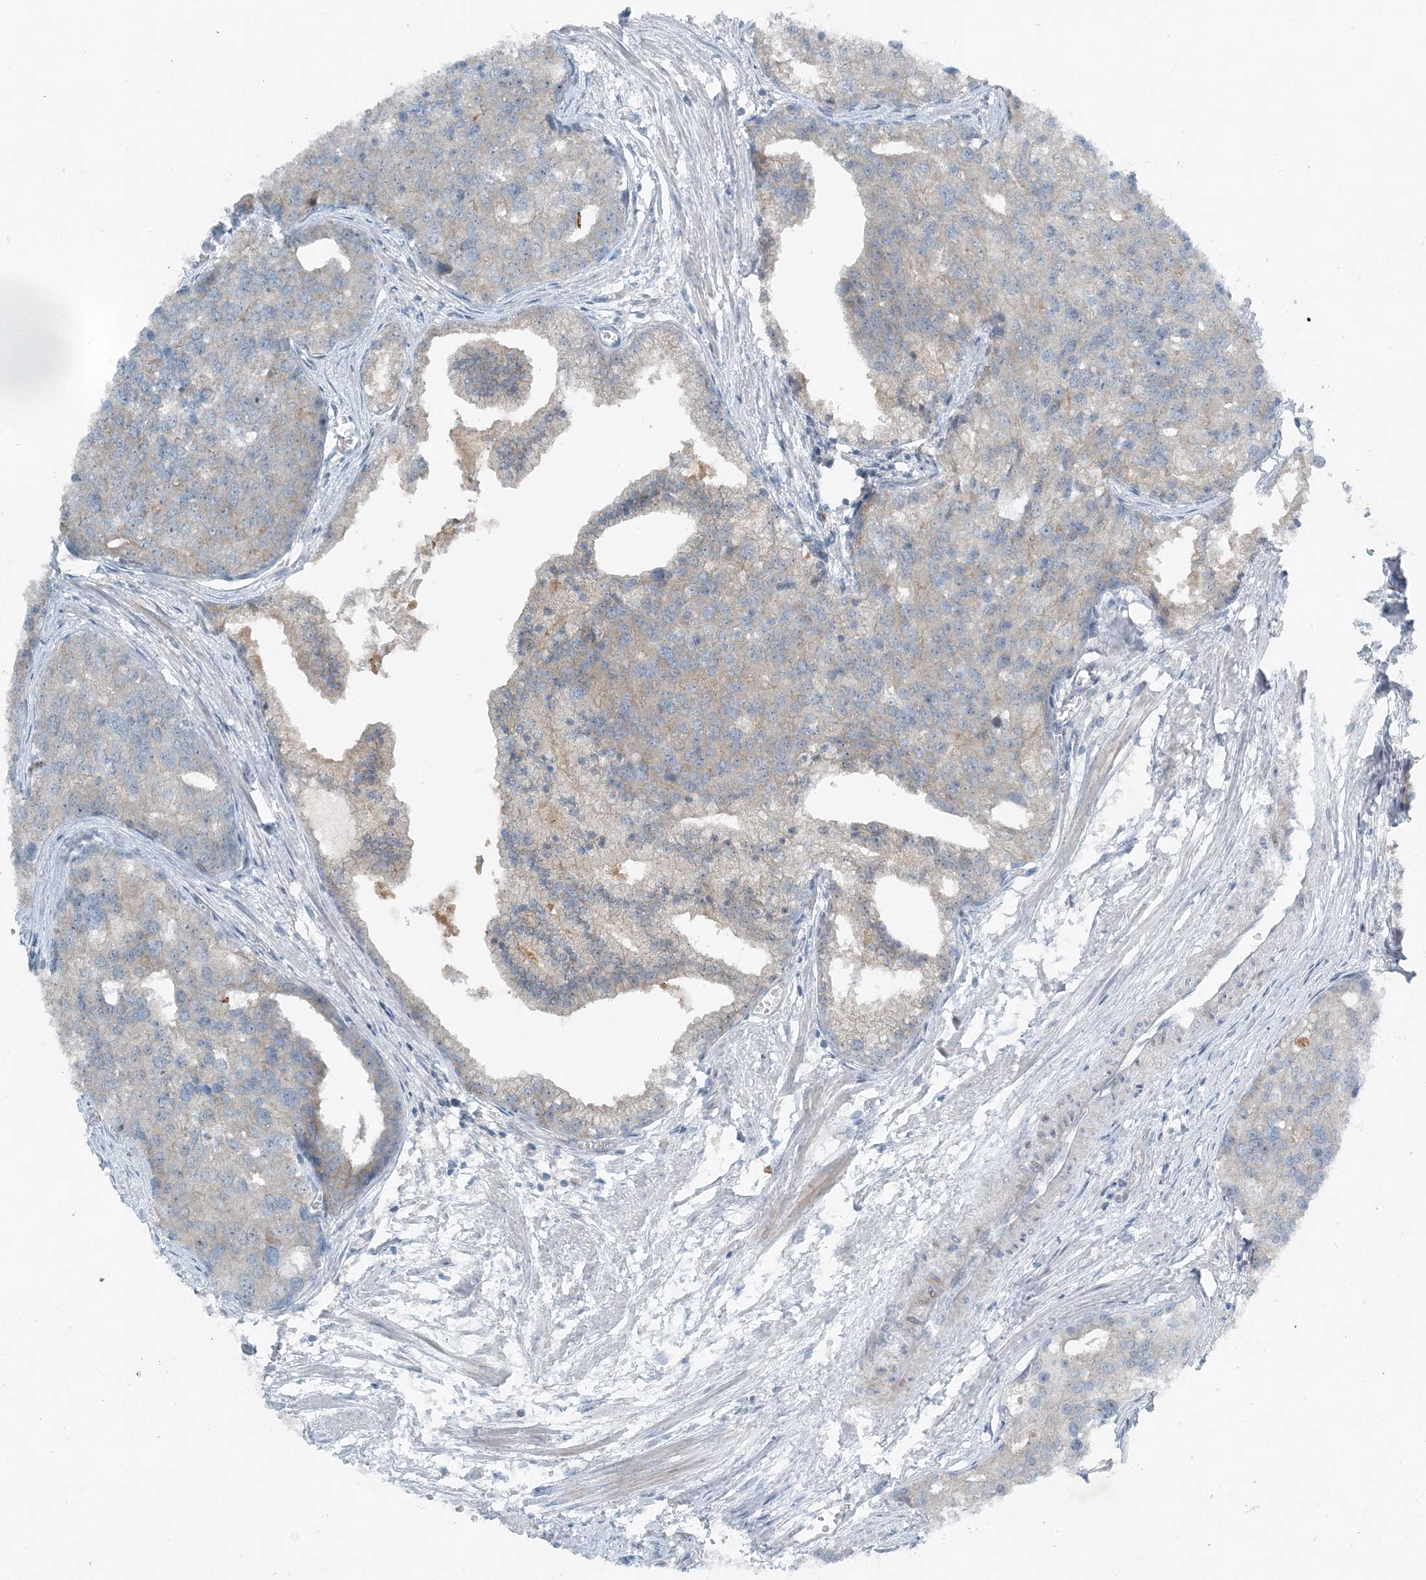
{"staining": {"intensity": "weak", "quantity": "25%-75%", "location": "cytoplasmic/membranous"}, "tissue": "prostate cancer", "cell_type": "Tumor cells", "image_type": "cancer", "snomed": [{"axis": "morphology", "description": "Adenocarcinoma, High grade"}, {"axis": "topography", "description": "Prostate"}], "caption": "DAB immunohistochemical staining of human prostate cancer exhibits weak cytoplasmic/membranous protein positivity in about 25%-75% of tumor cells. (DAB (3,3'-diaminobenzidine) IHC, brown staining for protein, blue staining for nuclei).", "gene": "MITD1", "patient": {"sex": "male", "age": 50}}